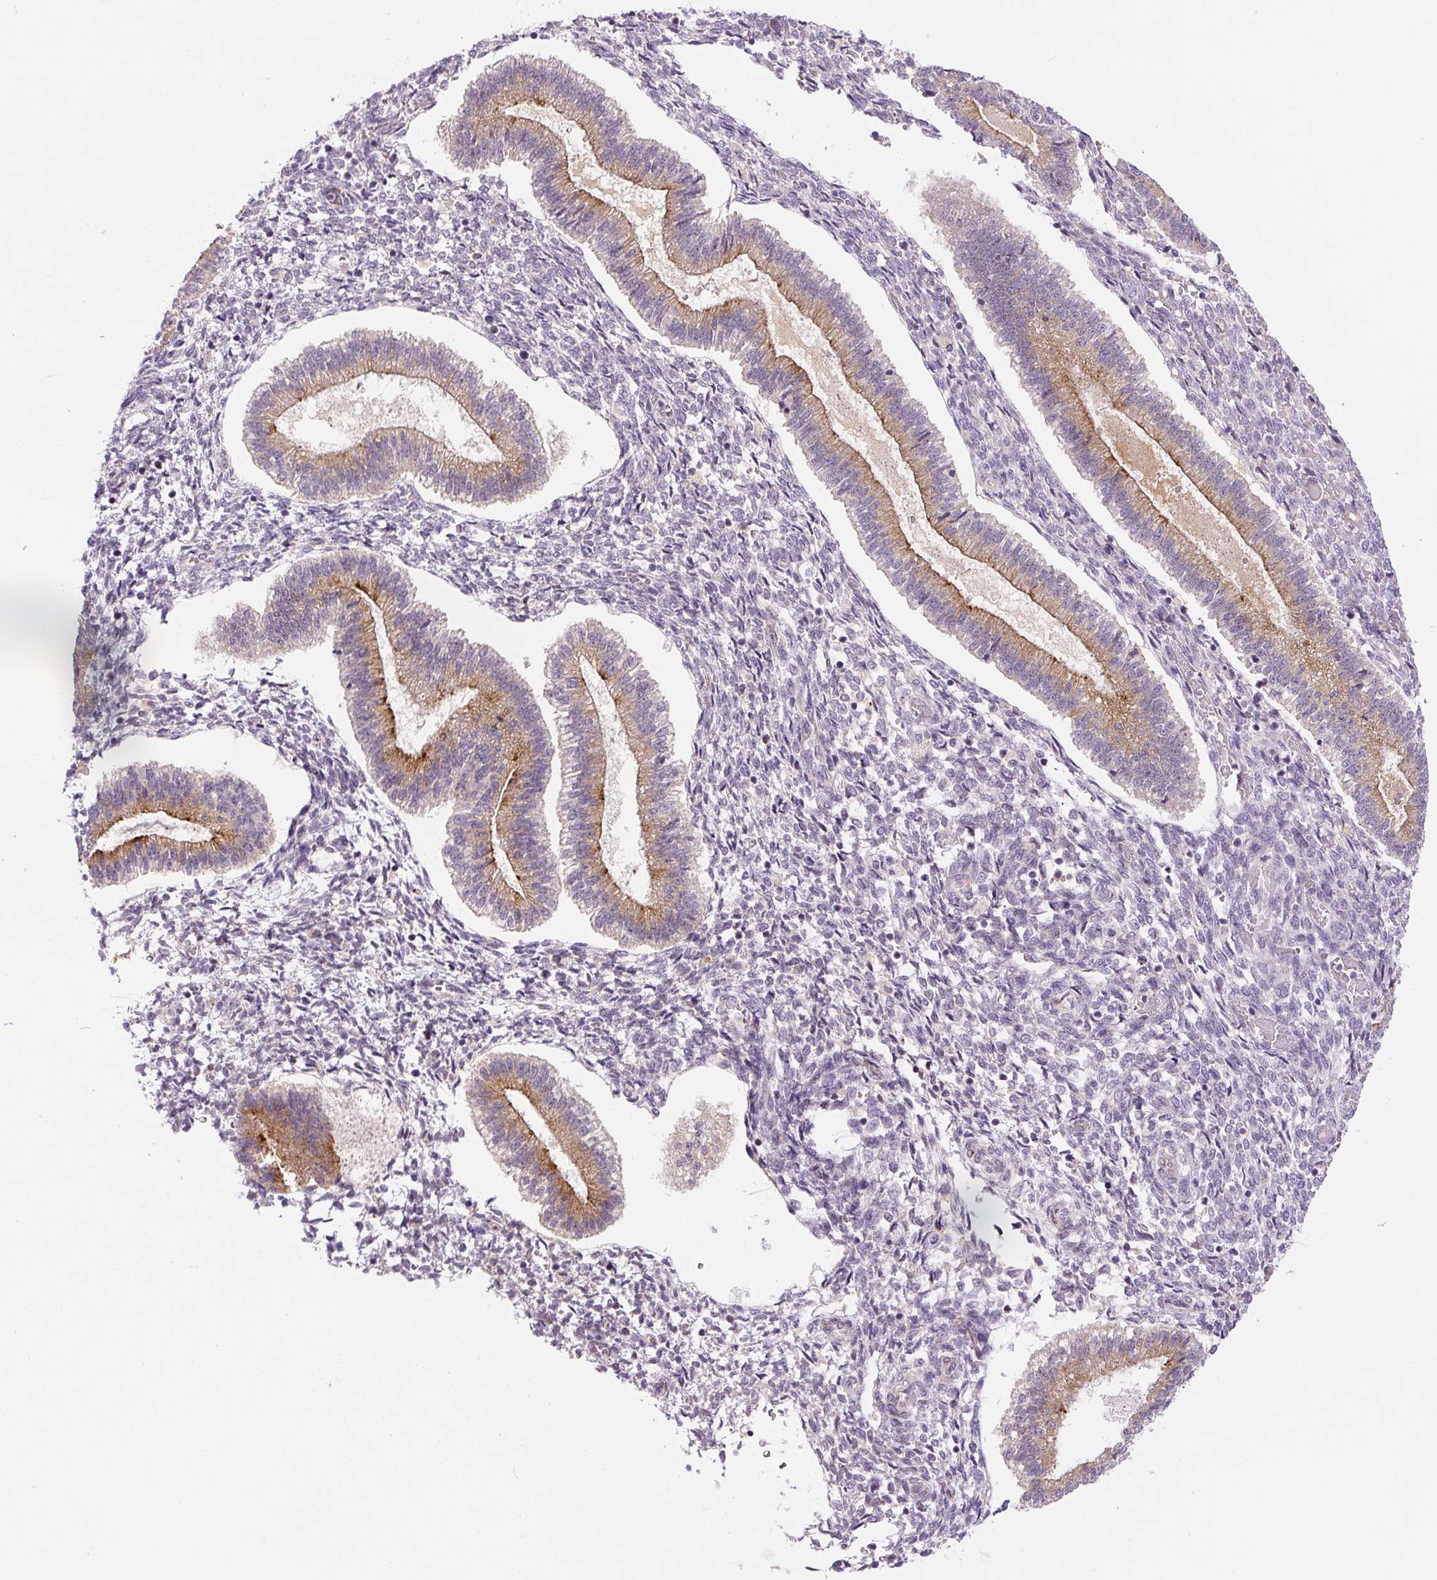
{"staining": {"intensity": "weak", "quantity": "<25%", "location": "cytoplasmic/membranous"}, "tissue": "endometrium", "cell_type": "Cells in endometrial stroma", "image_type": "normal", "snomed": [{"axis": "morphology", "description": "Normal tissue, NOS"}, {"axis": "topography", "description": "Endometrium"}], "caption": "Photomicrograph shows no significant protein expression in cells in endometrial stroma of benign endometrium.", "gene": "PCM1", "patient": {"sex": "female", "age": 25}}